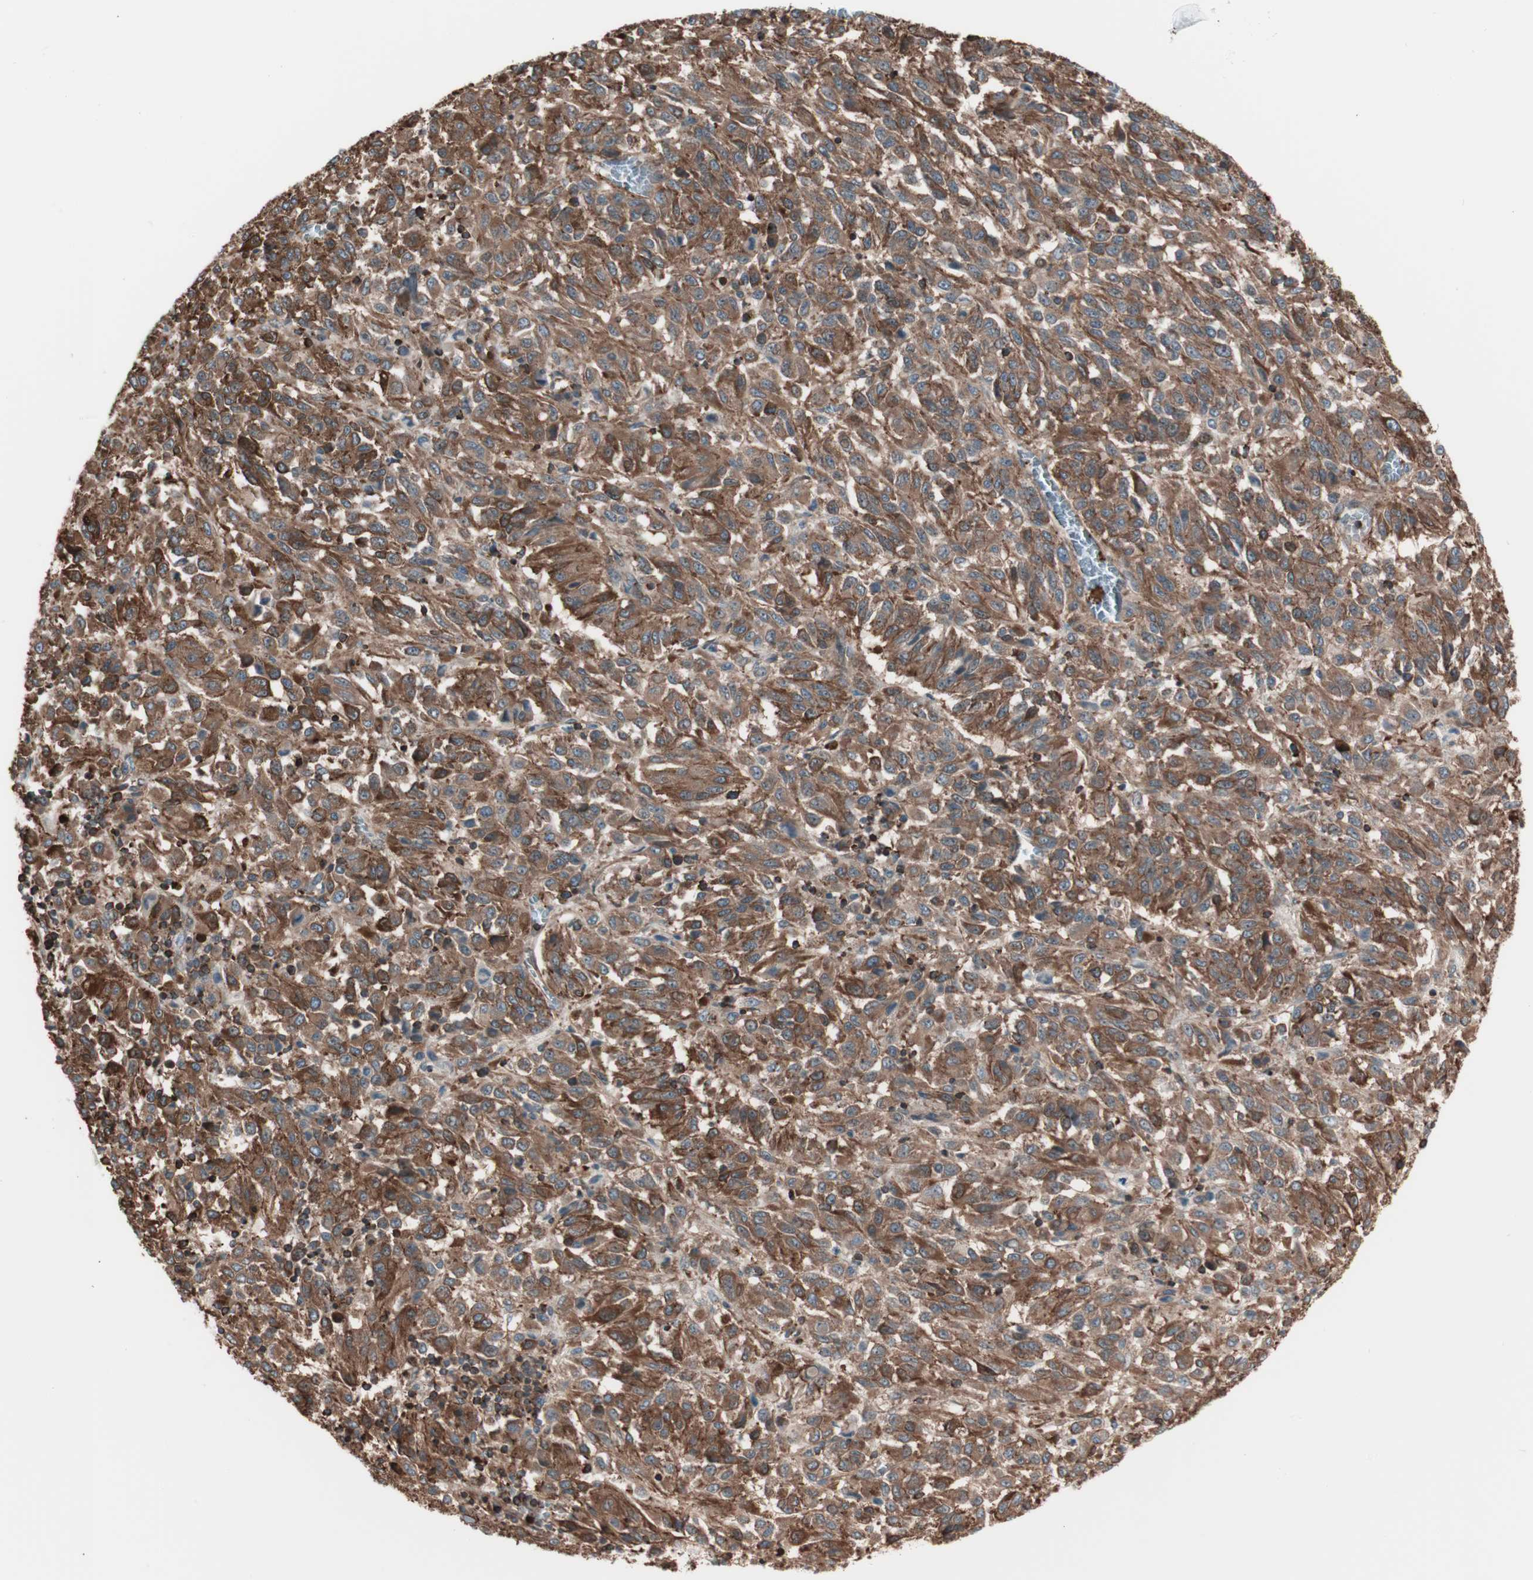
{"staining": {"intensity": "strong", "quantity": ">75%", "location": "cytoplasmic/membranous"}, "tissue": "melanoma", "cell_type": "Tumor cells", "image_type": "cancer", "snomed": [{"axis": "morphology", "description": "Malignant melanoma, Metastatic site"}, {"axis": "topography", "description": "Lung"}], "caption": "Strong cytoplasmic/membranous expression for a protein is present in about >75% of tumor cells of melanoma using immunohistochemistry.", "gene": "TCP11L1", "patient": {"sex": "male", "age": 64}}